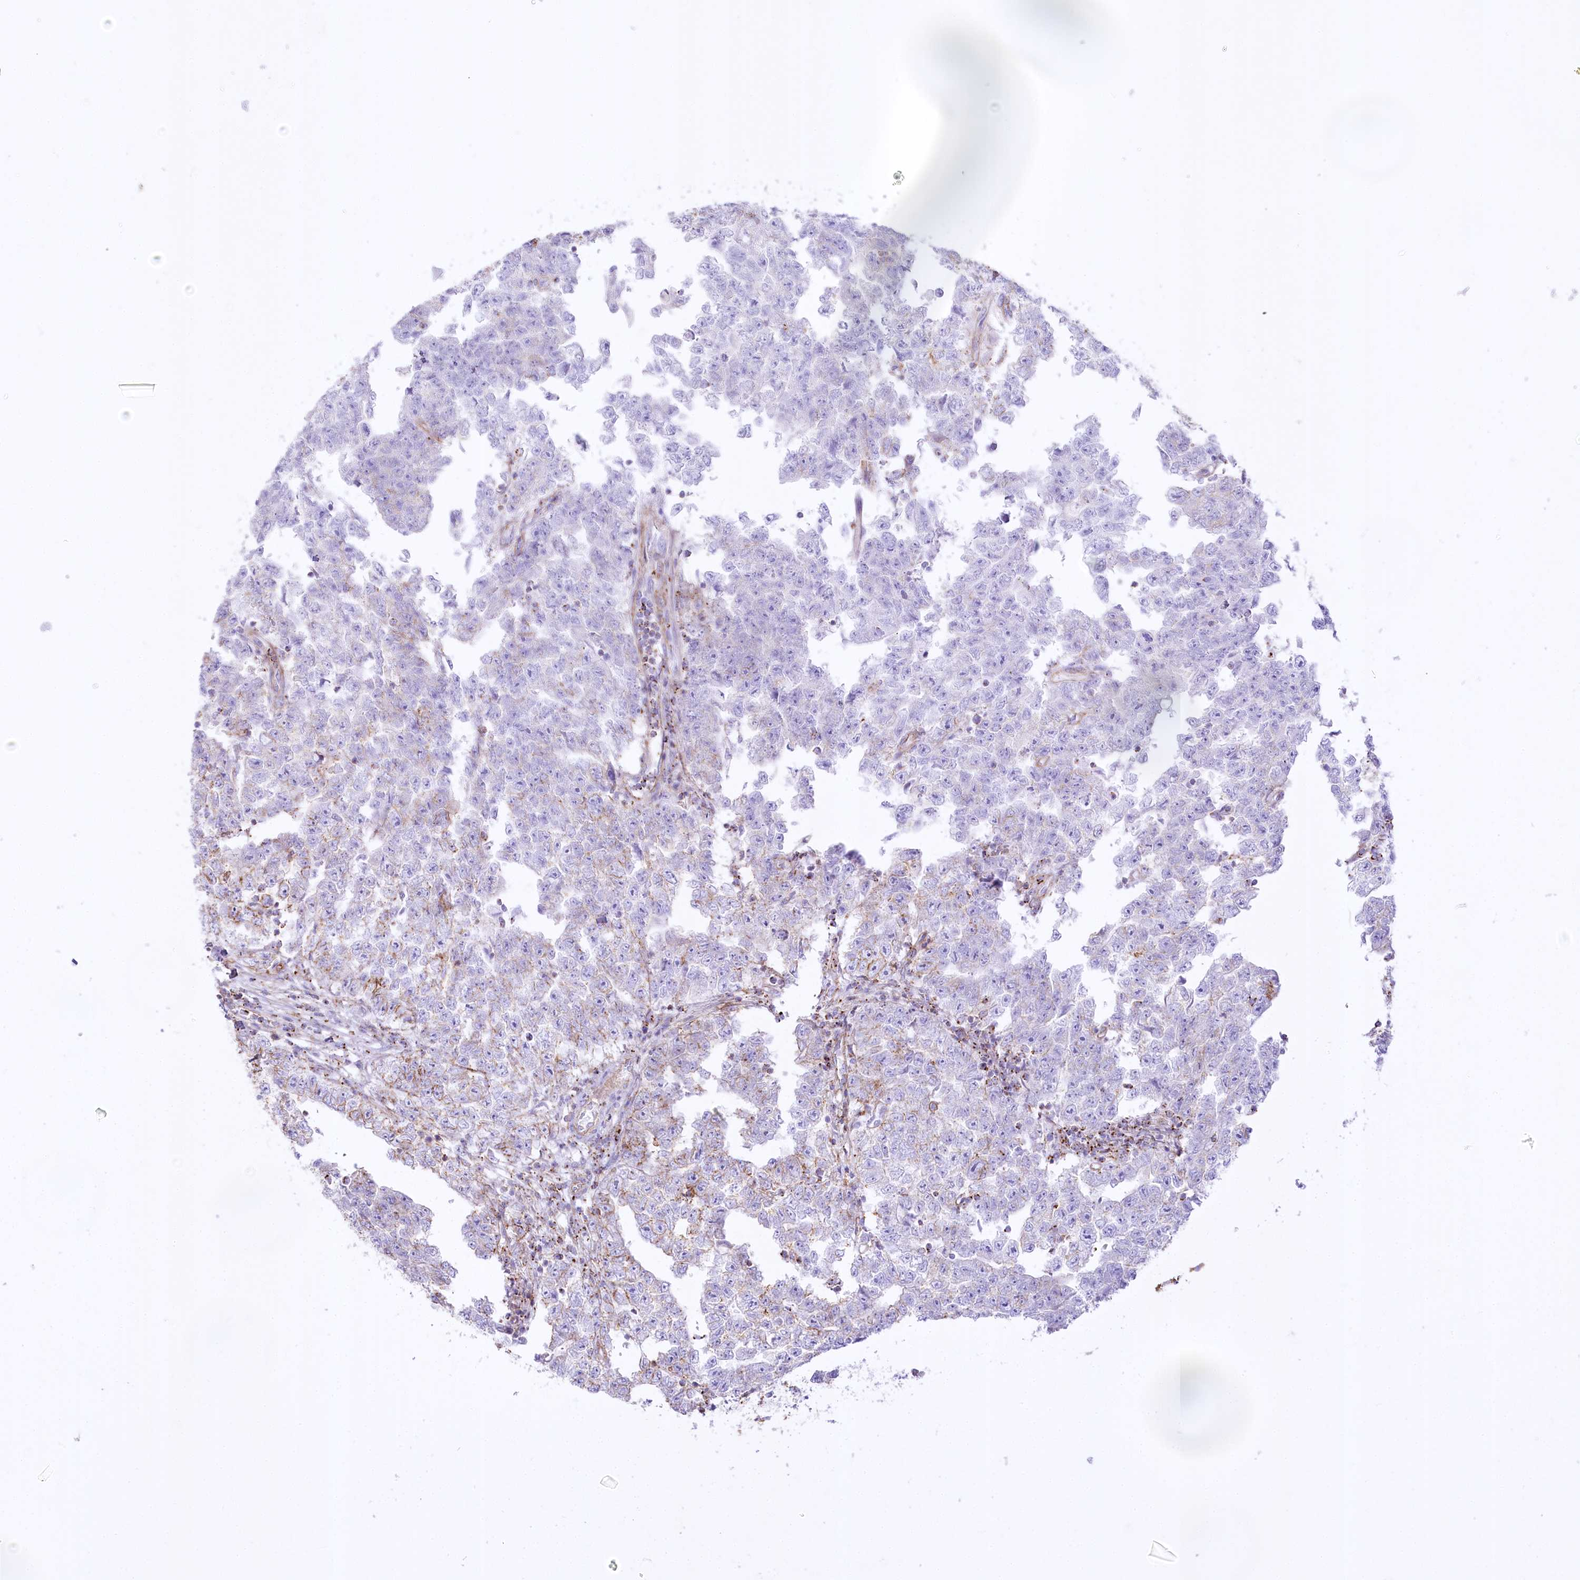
{"staining": {"intensity": "weak", "quantity": "<25%", "location": "cytoplasmic/membranous"}, "tissue": "testis cancer", "cell_type": "Tumor cells", "image_type": "cancer", "snomed": [{"axis": "morphology", "description": "Carcinoma, Embryonal, NOS"}, {"axis": "topography", "description": "Testis"}], "caption": "DAB immunohistochemical staining of testis embryonal carcinoma exhibits no significant positivity in tumor cells.", "gene": "FAM216A", "patient": {"sex": "male", "age": 25}}